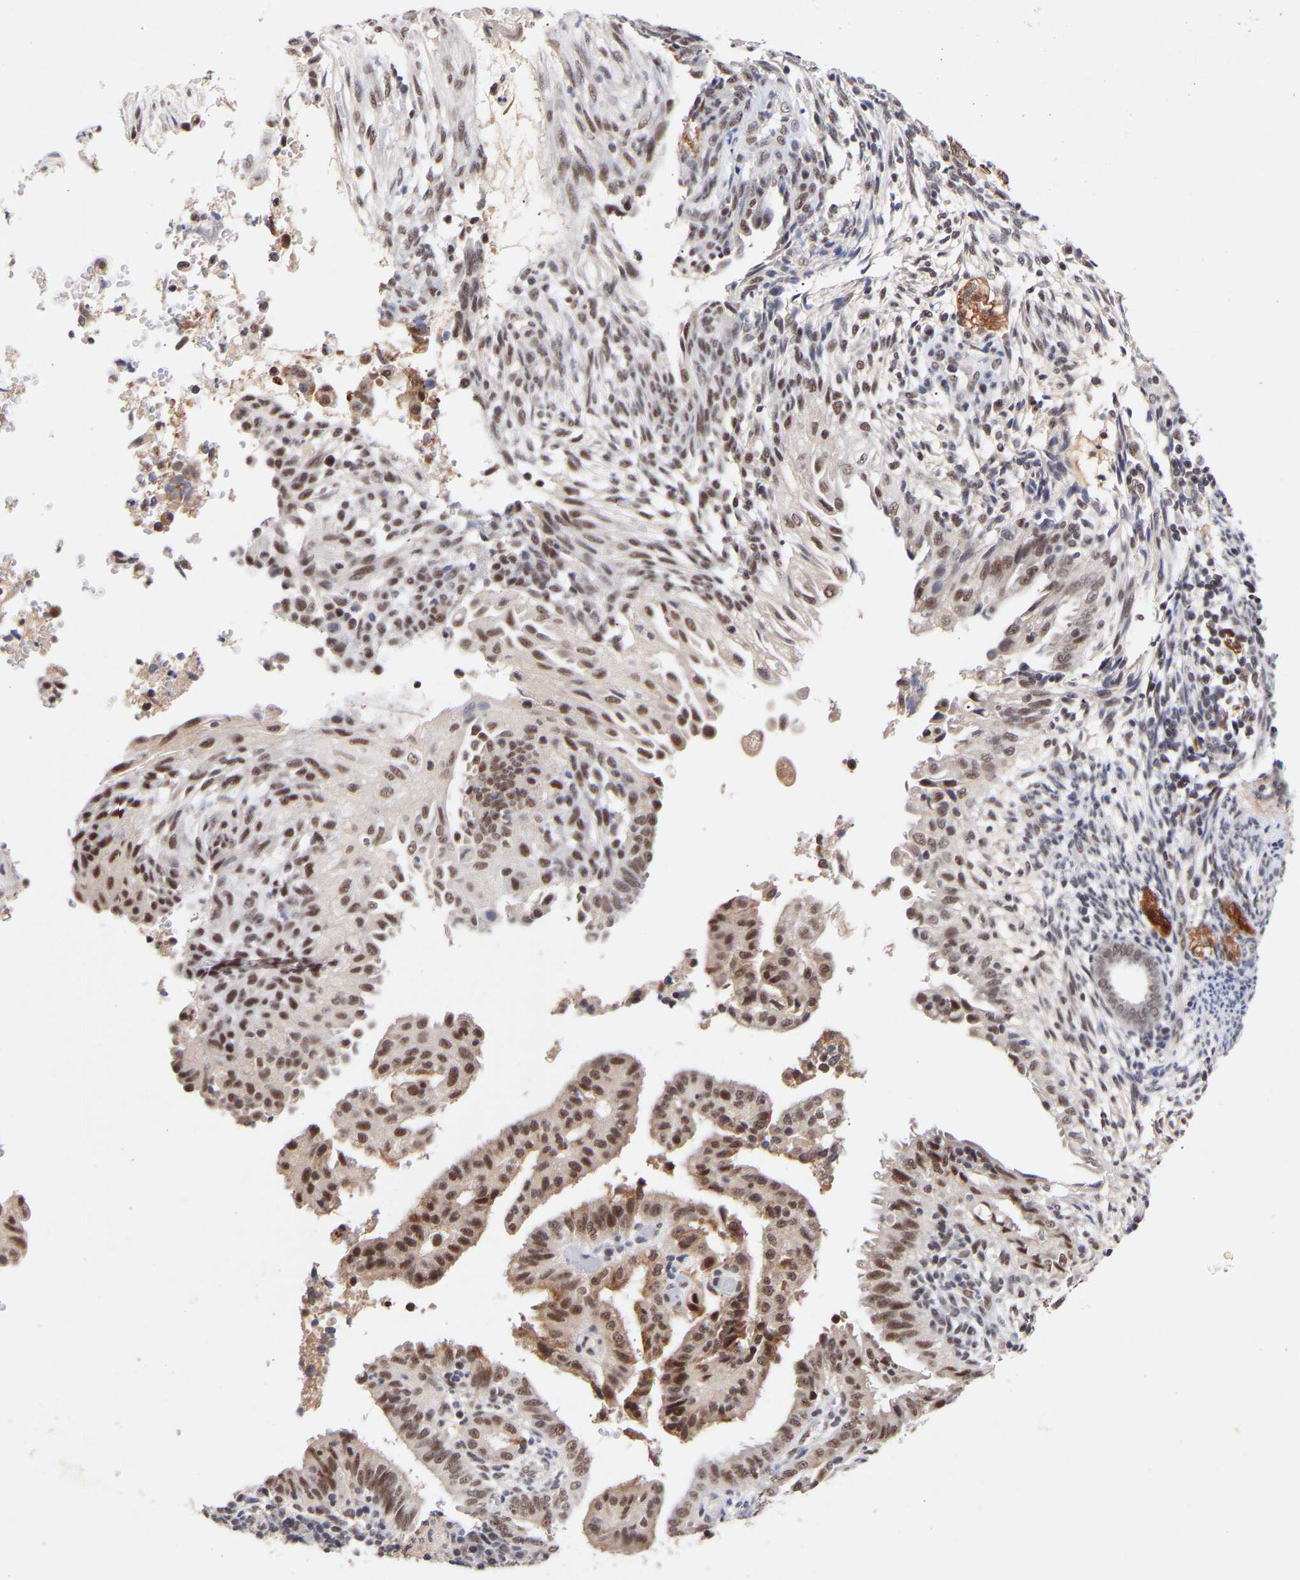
{"staining": {"intensity": "moderate", "quantity": ">75%", "location": "nuclear"}, "tissue": "endometrial cancer", "cell_type": "Tumor cells", "image_type": "cancer", "snomed": [{"axis": "morphology", "description": "Adenocarcinoma, NOS"}, {"axis": "topography", "description": "Endometrium"}], "caption": "An image of human adenocarcinoma (endometrial) stained for a protein displays moderate nuclear brown staining in tumor cells.", "gene": "RBM15", "patient": {"sex": "female", "age": 58}}